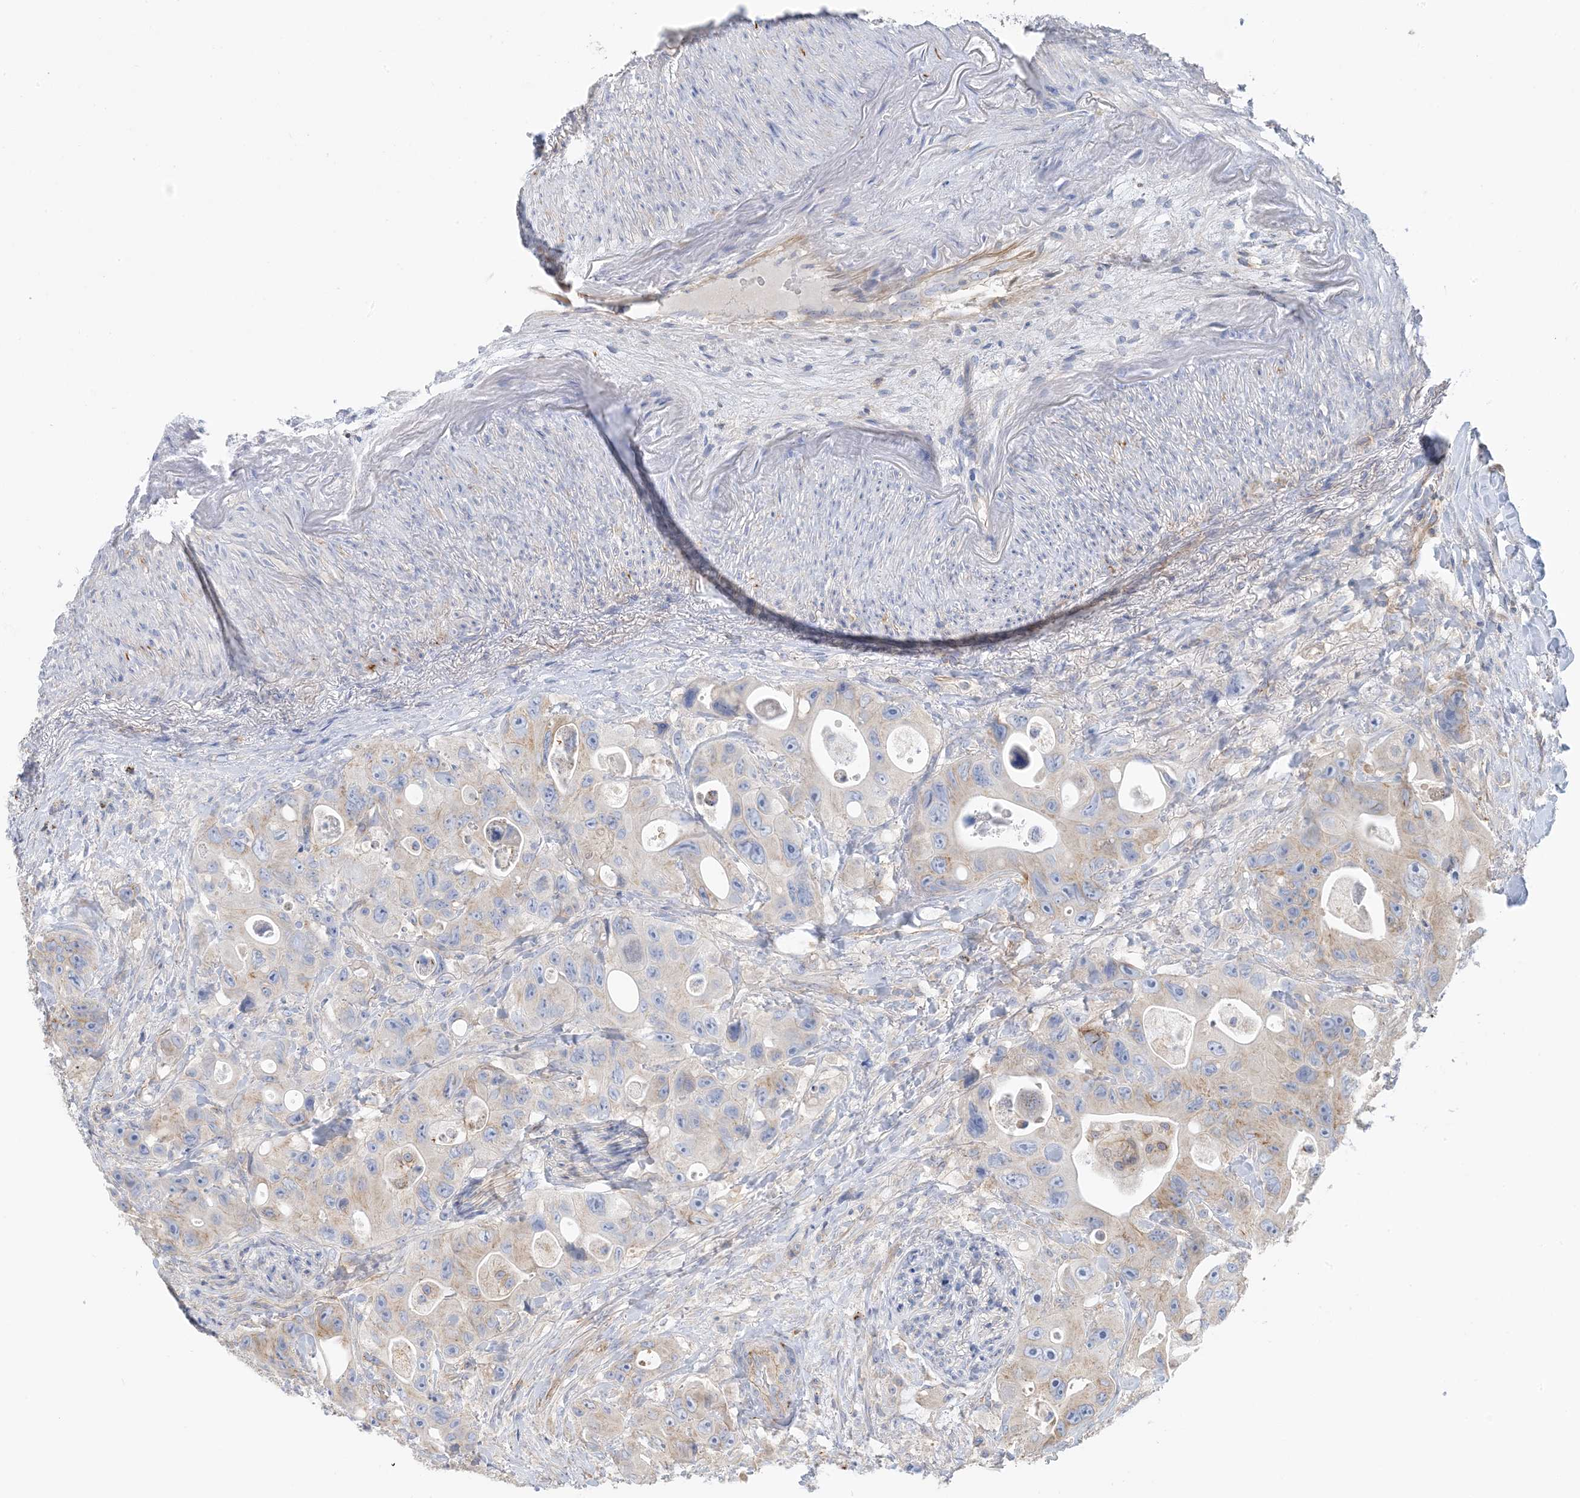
{"staining": {"intensity": "weak", "quantity": "<25%", "location": "cytoplasmic/membranous"}, "tissue": "colorectal cancer", "cell_type": "Tumor cells", "image_type": "cancer", "snomed": [{"axis": "morphology", "description": "Adenocarcinoma, NOS"}, {"axis": "topography", "description": "Colon"}], "caption": "Immunohistochemistry histopathology image of human adenocarcinoma (colorectal) stained for a protein (brown), which reveals no positivity in tumor cells.", "gene": "CALHM5", "patient": {"sex": "female", "age": 46}}